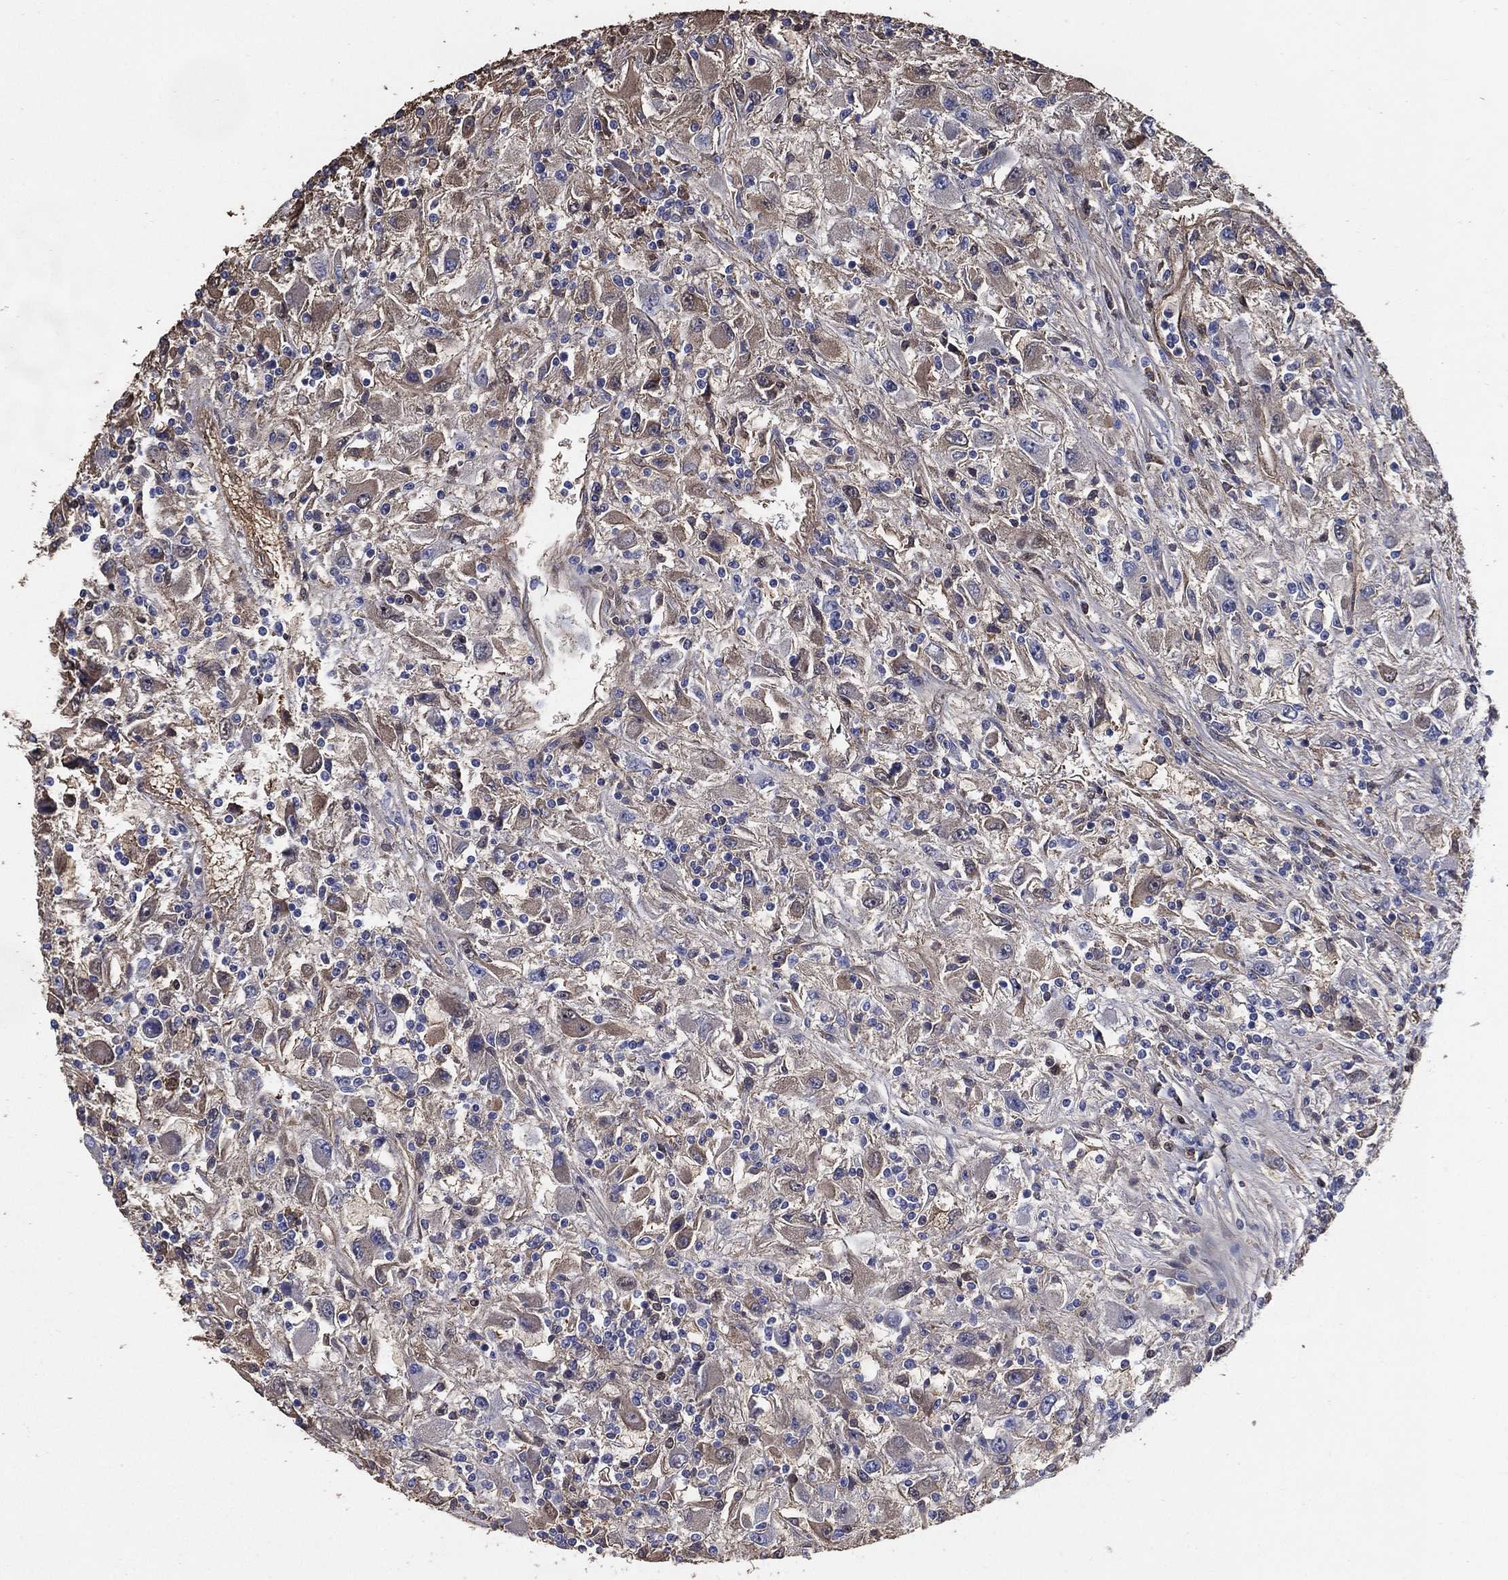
{"staining": {"intensity": "weak", "quantity": "<25%", "location": "cytoplasmic/membranous"}, "tissue": "renal cancer", "cell_type": "Tumor cells", "image_type": "cancer", "snomed": [{"axis": "morphology", "description": "Adenocarcinoma, NOS"}, {"axis": "topography", "description": "Kidney"}], "caption": "High power microscopy histopathology image of an immunohistochemistry (IHC) photomicrograph of renal cancer, revealing no significant staining in tumor cells. (Immunohistochemistry, brightfield microscopy, high magnification).", "gene": "EFNA1", "patient": {"sex": "female", "age": 67}}